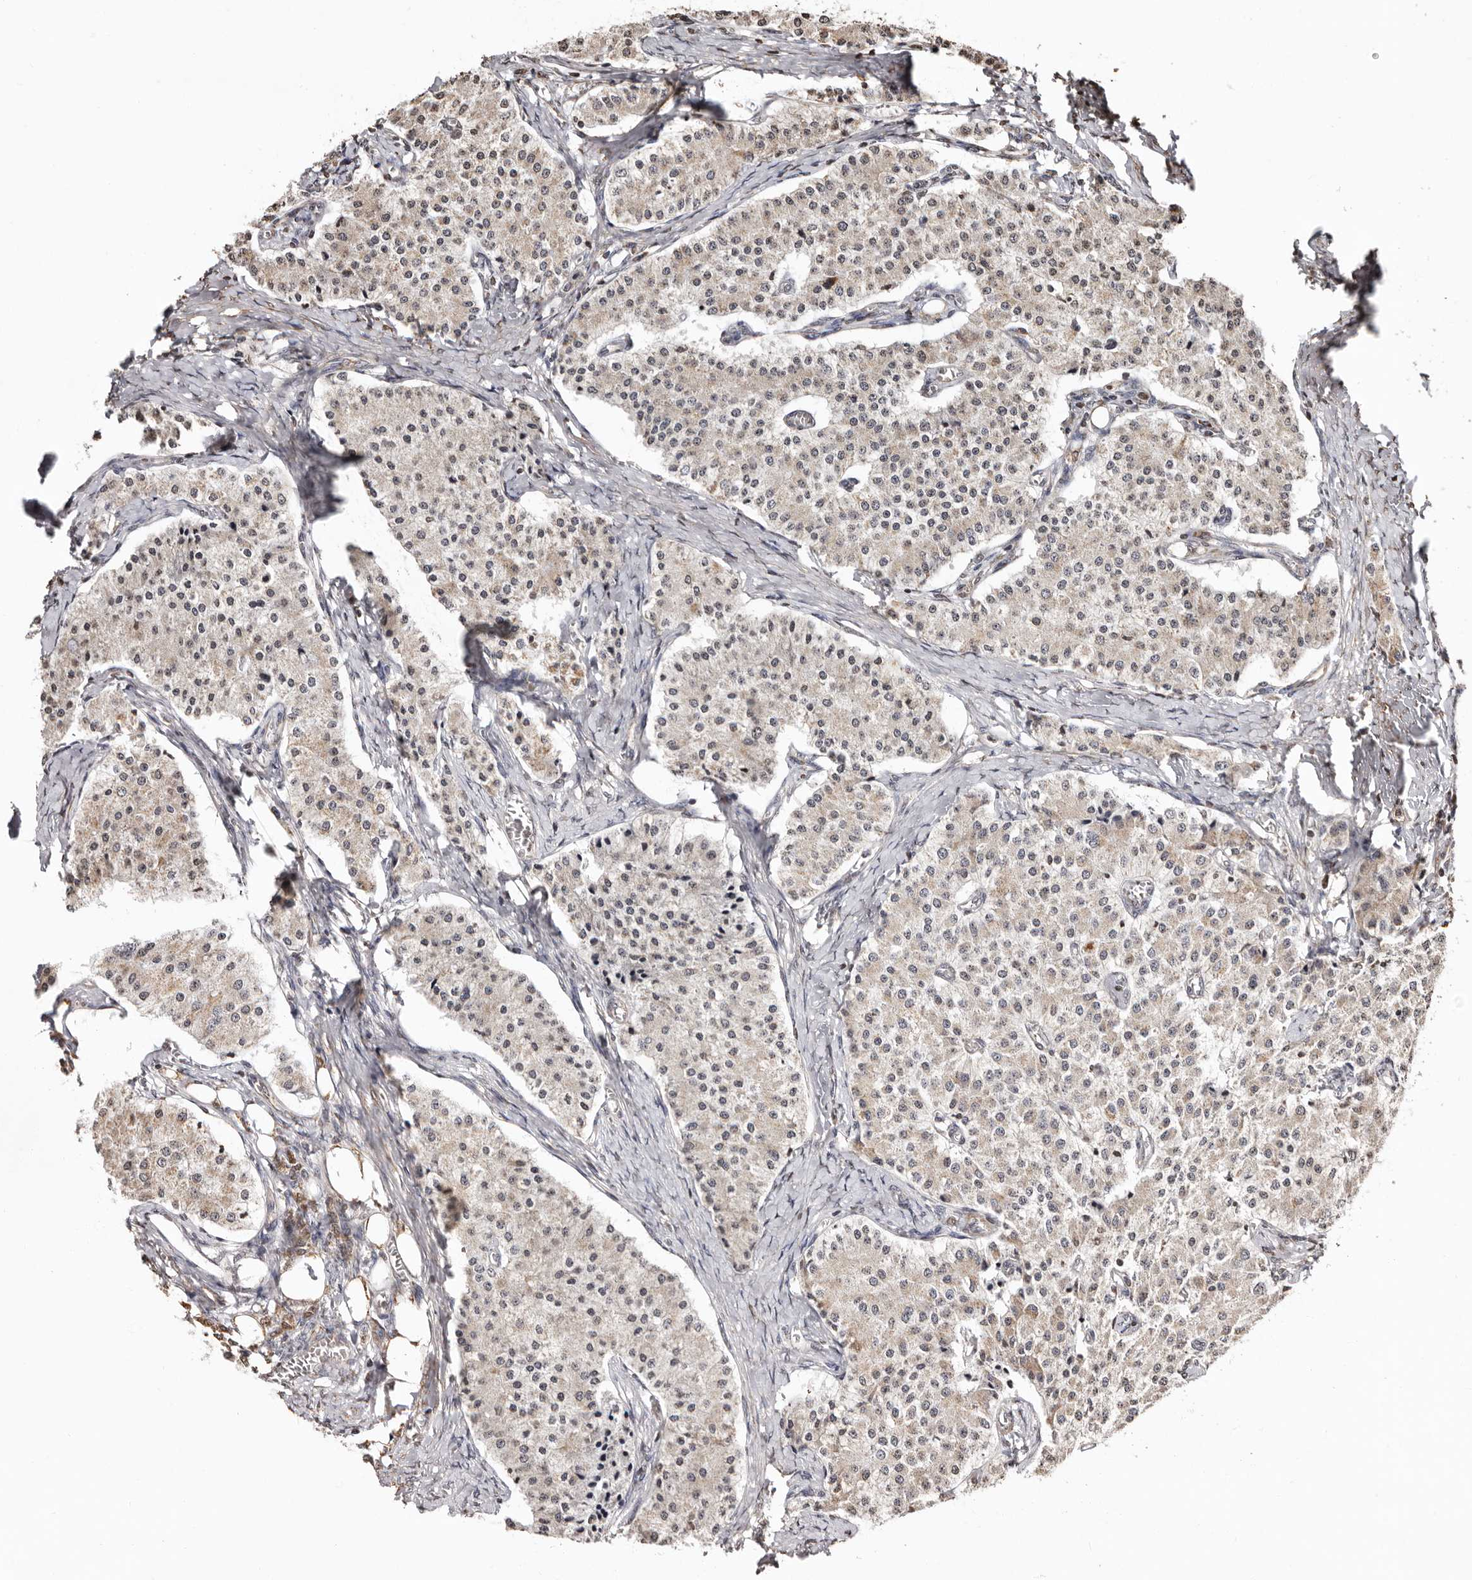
{"staining": {"intensity": "weak", "quantity": "<25%", "location": "cytoplasmic/membranous"}, "tissue": "carcinoid", "cell_type": "Tumor cells", "image_type": "cancer", "snomed": [{"axis": "morphology", "description": "Carcinoid, malignant, NOS"}, {"axis": "topography", "description": "Colon"}], "caption": "There is no significant expression in tumor cells of carcinoid.", "gene": "CCDC190", "patient": {"sex": "female", "age": 52}}